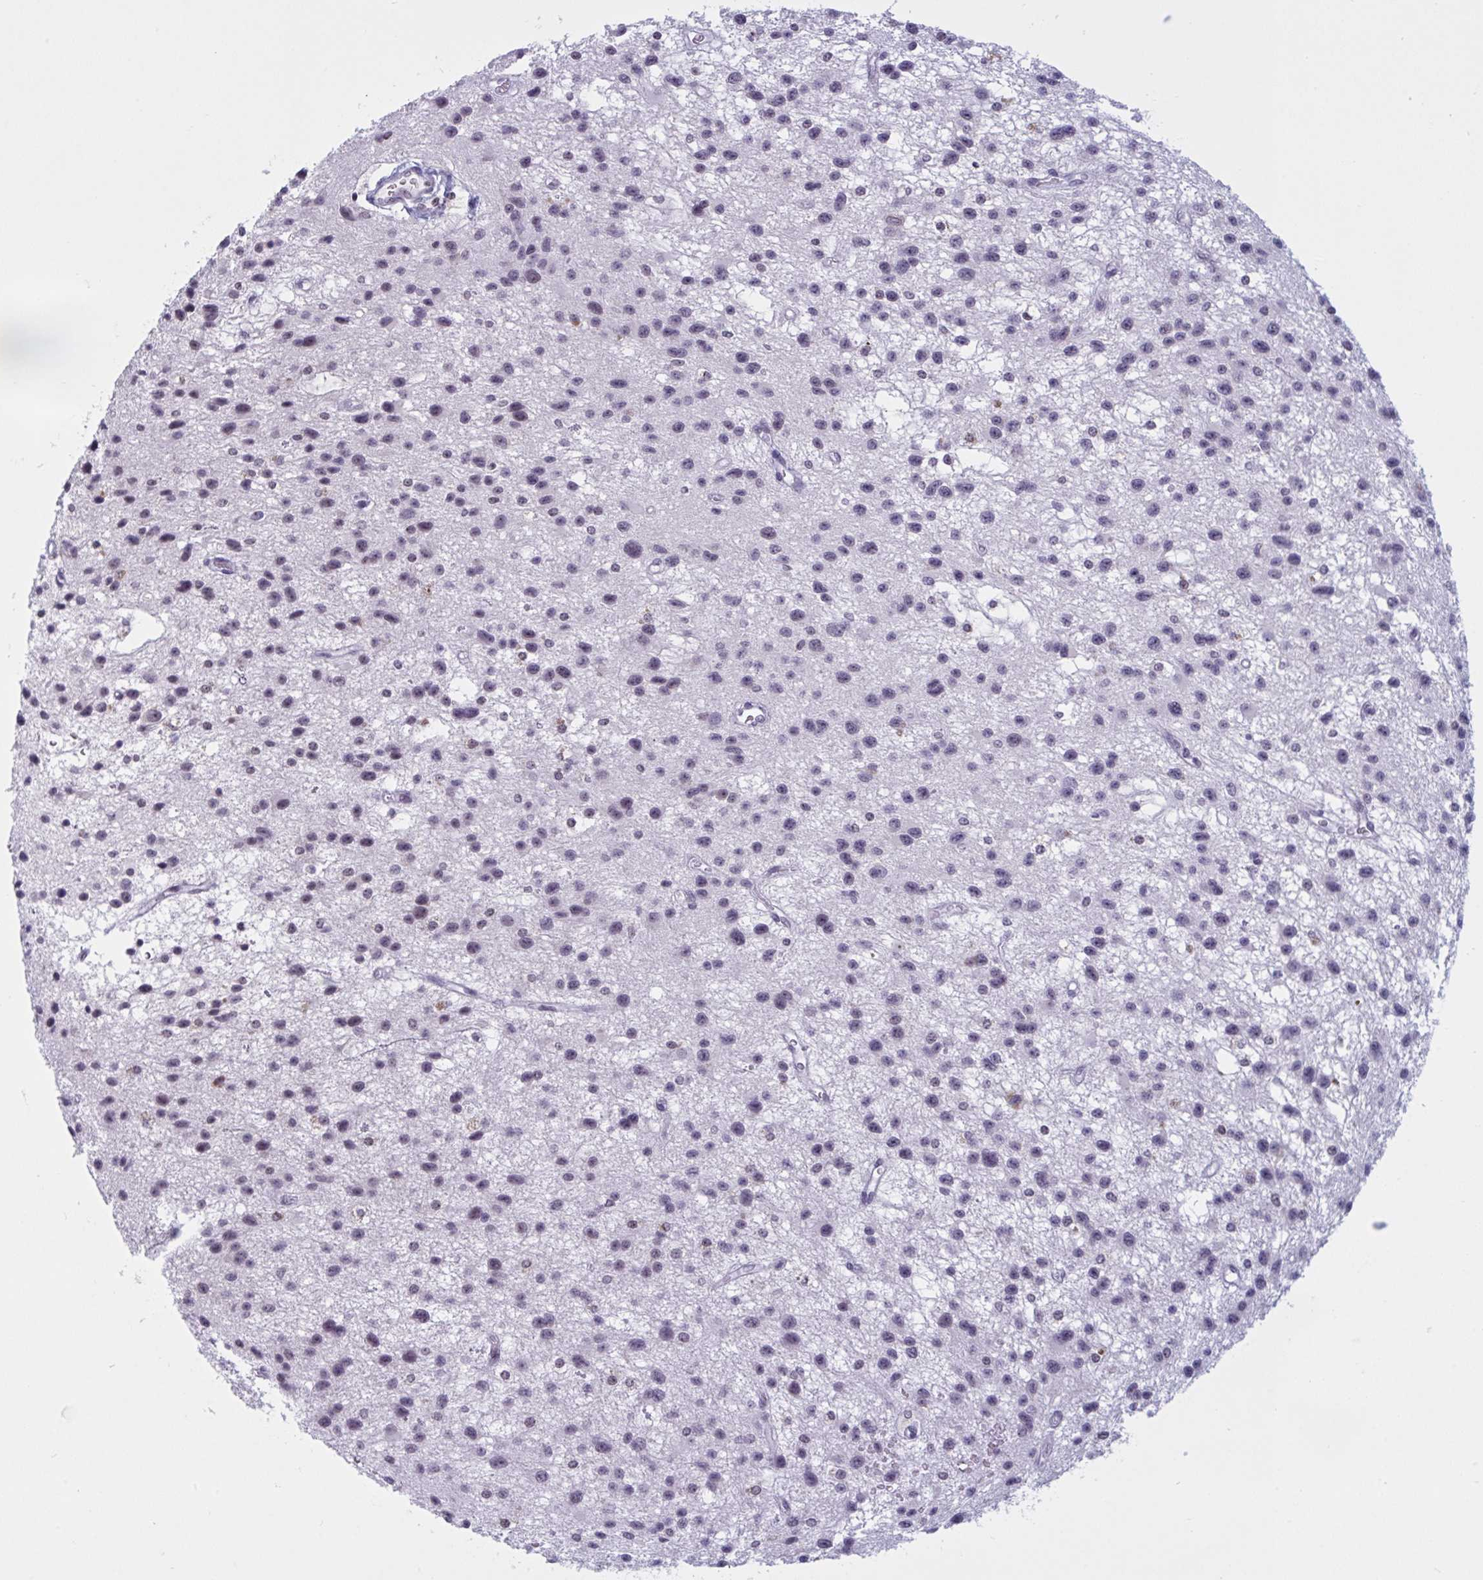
{"staining": {"intensity": "negative", "quantity": "none", "location": "none"}, "tissue": "glioma", "cell_type": "Tumor cells", "image_type": "cancer", "snomed": [{"axis": "morphology", "description": "Glioma, malignant, Low grade"}, {"axis": "topography", "description": "Brain"}], "caption": "Immunohistochemistry image of malignant glioma (low-grade) stained for a protein (brown), which demonstrates no expression in tumor cells.", "gene": "TGM6", "patient": {"sex": "male", "age": 43}}